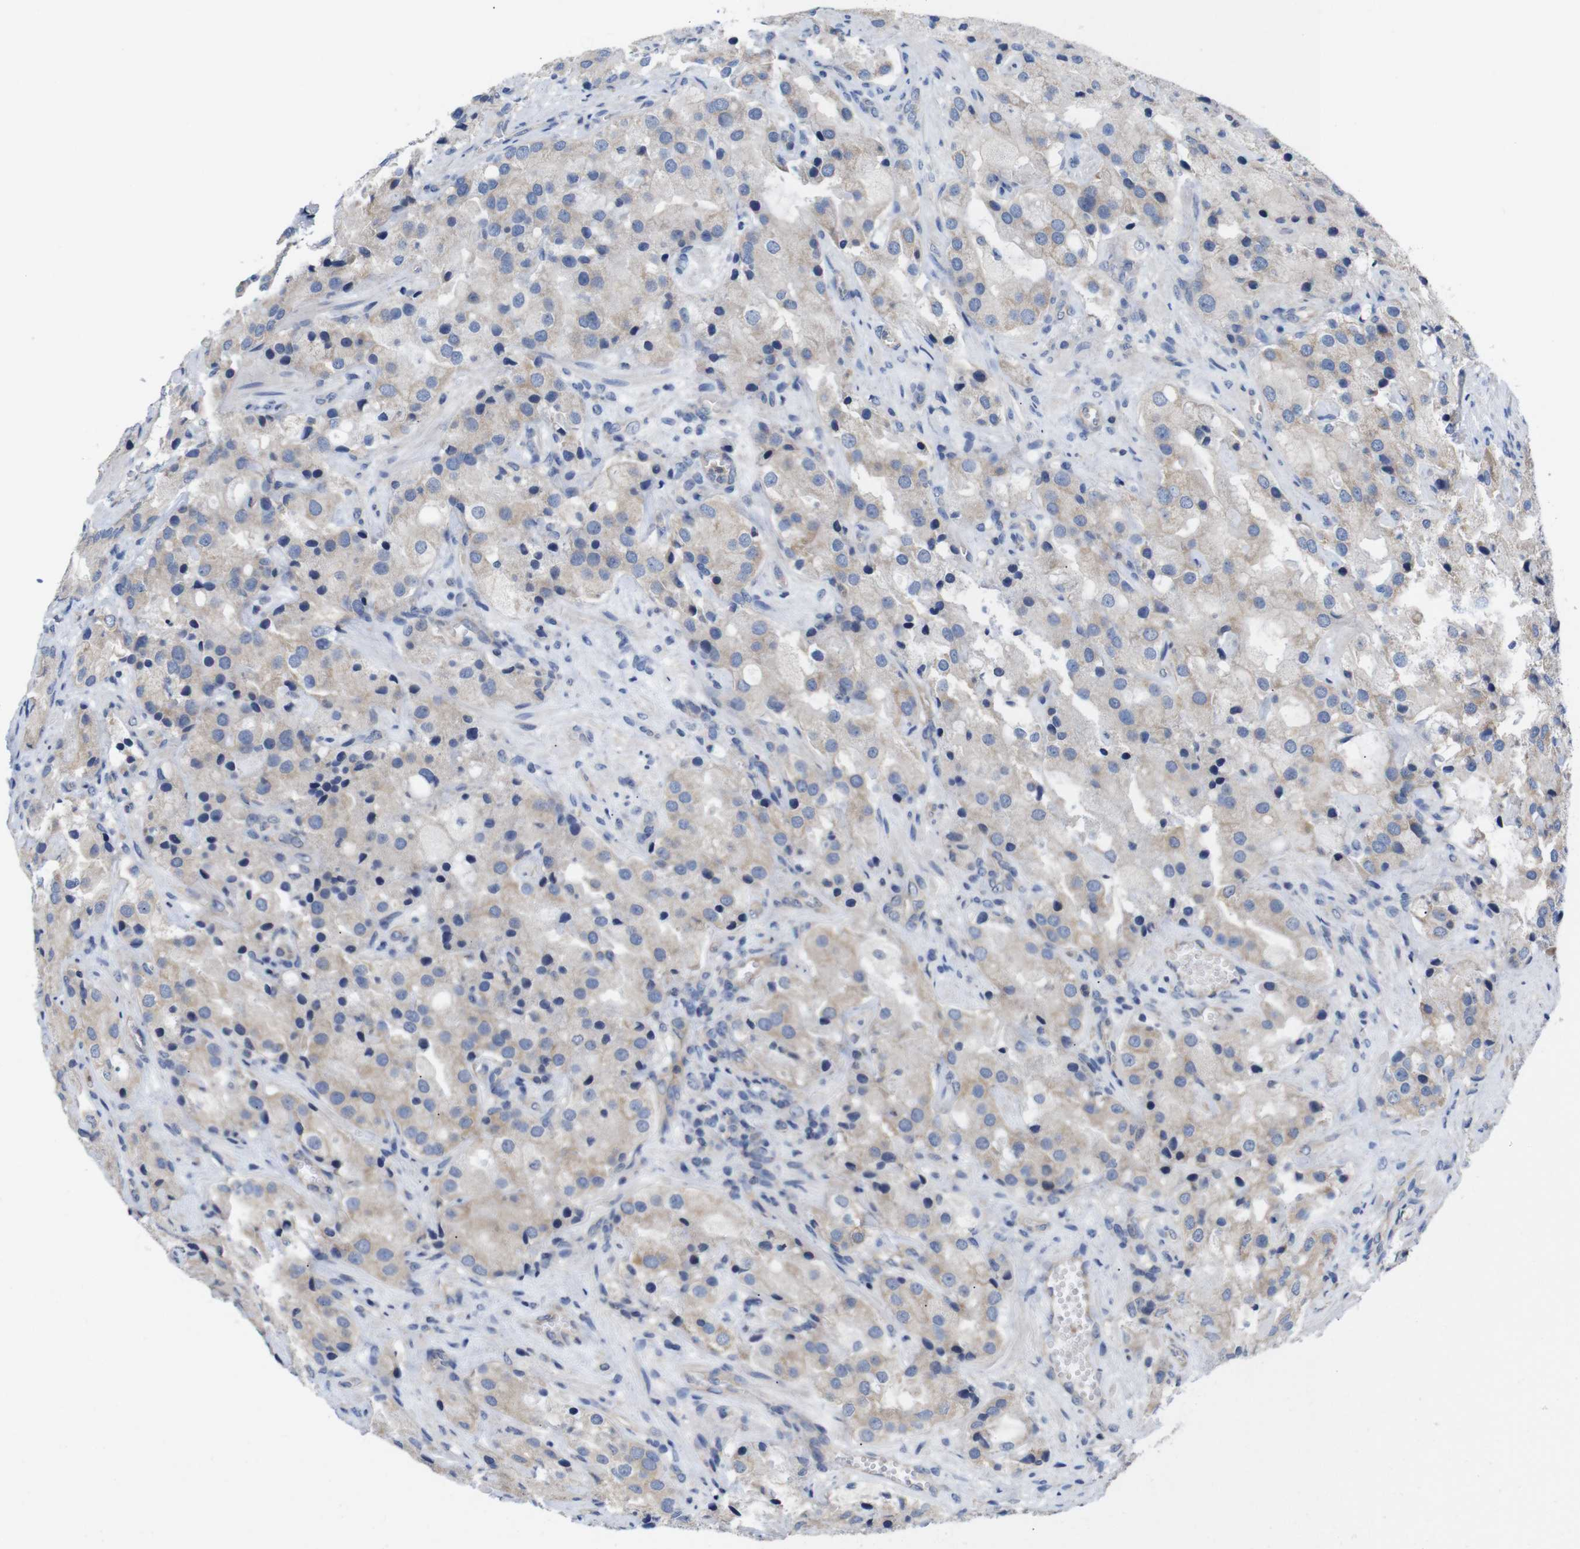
{"staining": {"intensity": "weak", "quantity": "25%-75%", "location": "cytoplasmic/membranous"}, "tissue": "prostate cancer", "cell_type": "Tumor cells", "image_type": "cancer", "snomed": [{"axis": "morphology", "description": "Adenocarcinoma, High grade"}, {"axis": "topography", "description": "Prostate"}], "caption": "Immunohistochemical staining of prostate cancer exhibits weak cytoplasmic/membranous protein expression in approximately 25%-75% of tumor cells. (DAB (3,3'-diaminobenzidine) IHC with brightfield microscopy, high magnification).", "gene": "USH1C", "patient": {"sex": "male", "age": 70}}